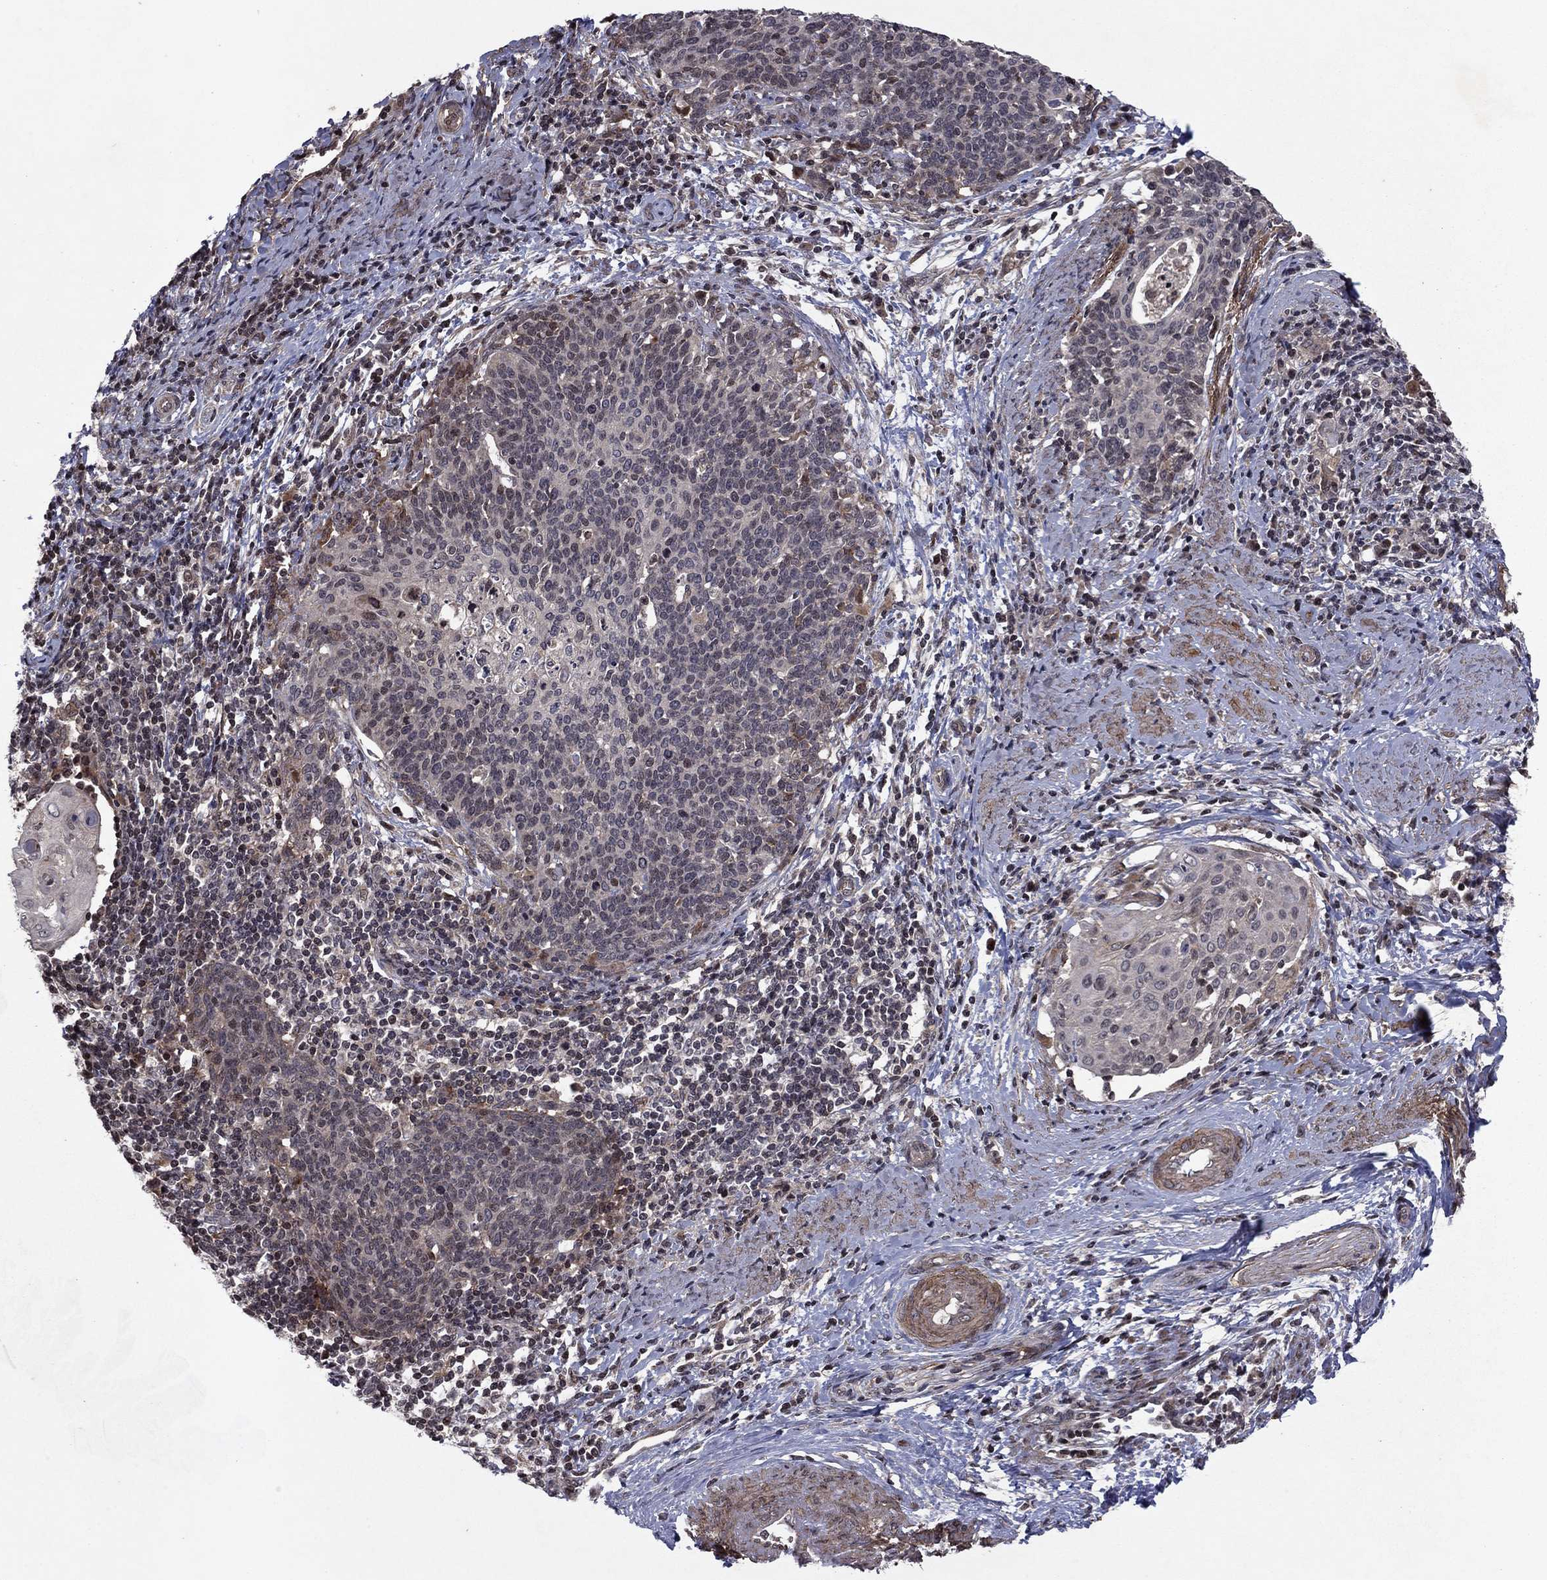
{"staining": {"intensity": "moderate", "quantity": "<25%", "location": "cytoplasmic/membranous"}, "tissue": "cervical cancer", "cell_type": "Tumor cells", "image_type": "cancer", "snomed": [{"axis": "morphology", "description": "Squamous cell carcinoma, NOS"}, {"axis": "topography", "description": "Cervix"}], "caption": "The micrograph demonstrates staining of cervical cancer, revealing moderate cytoplasmic/membranous protein expression (brown color) within tumor cells. (Stains: DAB (3,3'-diaminobenzidine) in brown, nuclei in blue, Microscopy: brightfield microscopy at high magnification).", "gene": "SORBS1", "patient": {"sex": "female", "age": 39}}